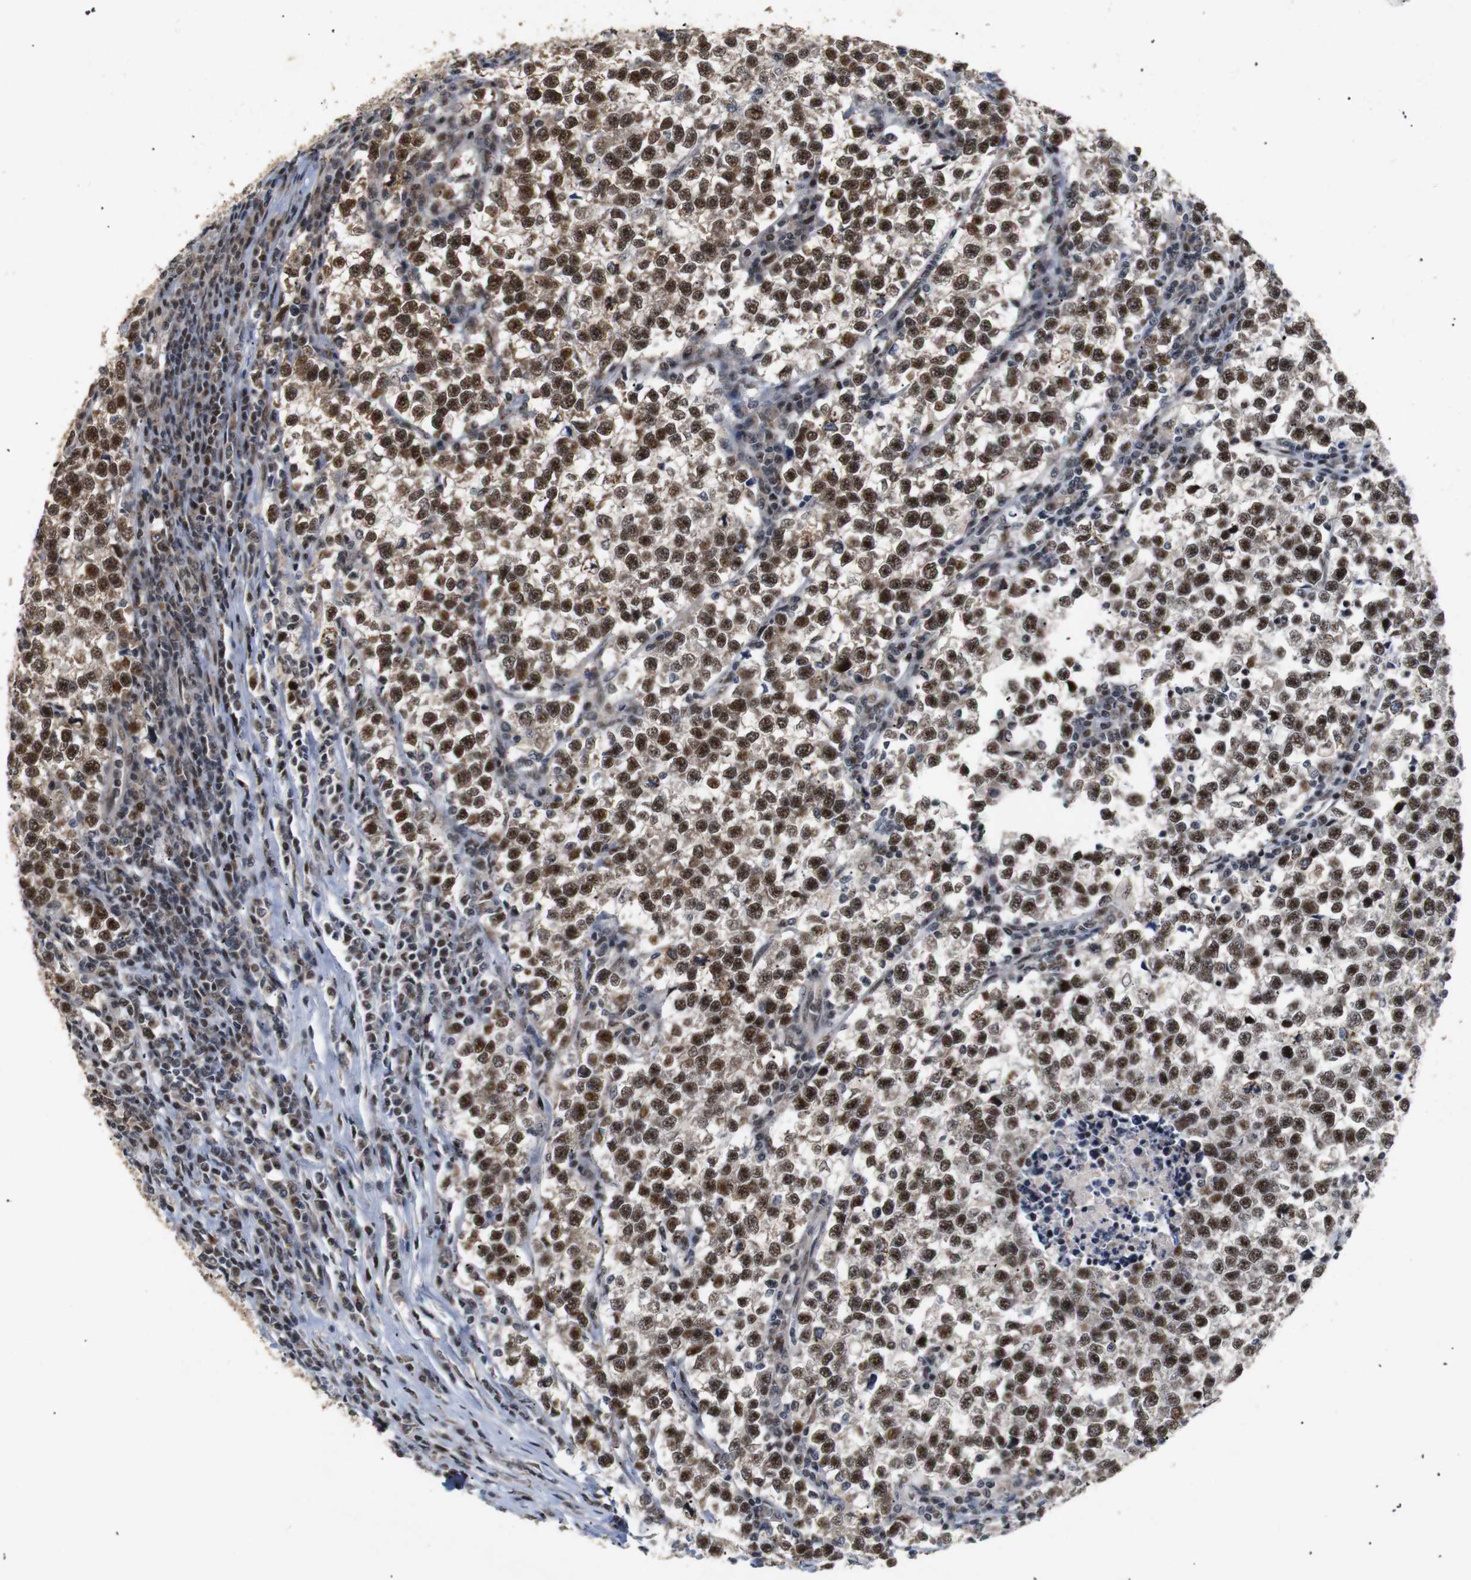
{"staining": {"intensity": "moderate", "quantity": ">75%", "location": "cytoplasmic/membranous,nuclear"}, "tissue": "testis cancer", "cell_type": "Tumor cells", "image_type": "cancer", "snomed": [{"axis": "morphology", "description": "Normal tissue, NOS"}, {"axis": "morphology", "description": "Seminoma, NOS"}, {"axis": "topography", "description": "Testis"}], "caption": "A high-resolution micrograph shows IHC staining of testis seminoma, which exhibits moderate cytoplasmic/membranous and nuclear staining in about >75% of tumor cells.", "gene": "PYM1", "patient": {"sex": "male", "age": 43}}